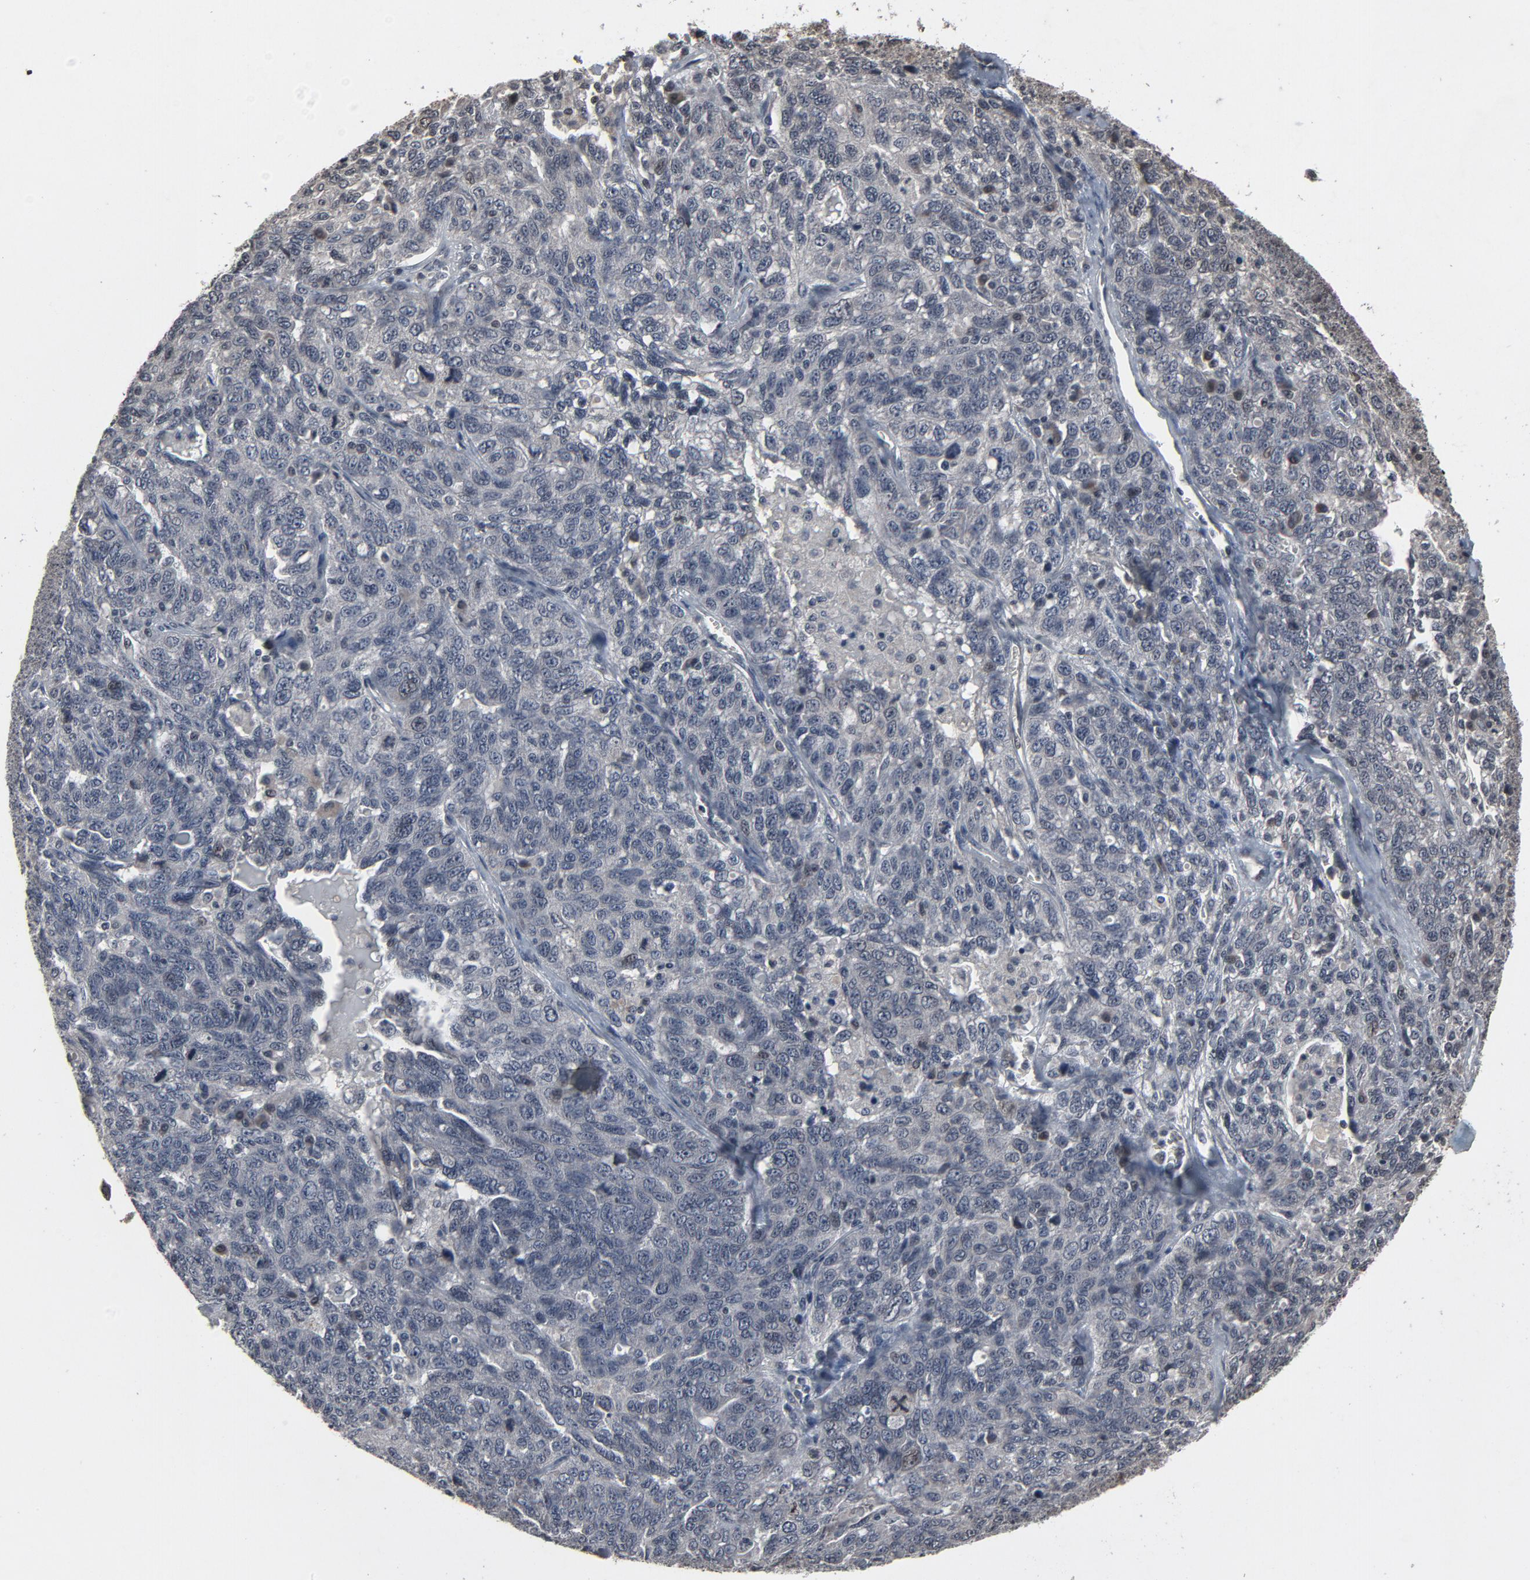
{"staining": {"intensity": "weak", "quantity": "<25%", "location": "nuclear"}, "tissue": "ovarian cancer", "cell_type": "Tumor cells", "image_type": "cancer", "snomed": [{"axis": "morphology", "description": "Cystadenocarcinoma, serous, NOS"}, {"axis": "topography", "description": "Ovary"}], "caption": "The photomicrograph displays no staining of tumor cells in ovarian serous cystadenocarcinoma.", "gene": "POM121", "patient": {"sex": "female", "age": 71}}